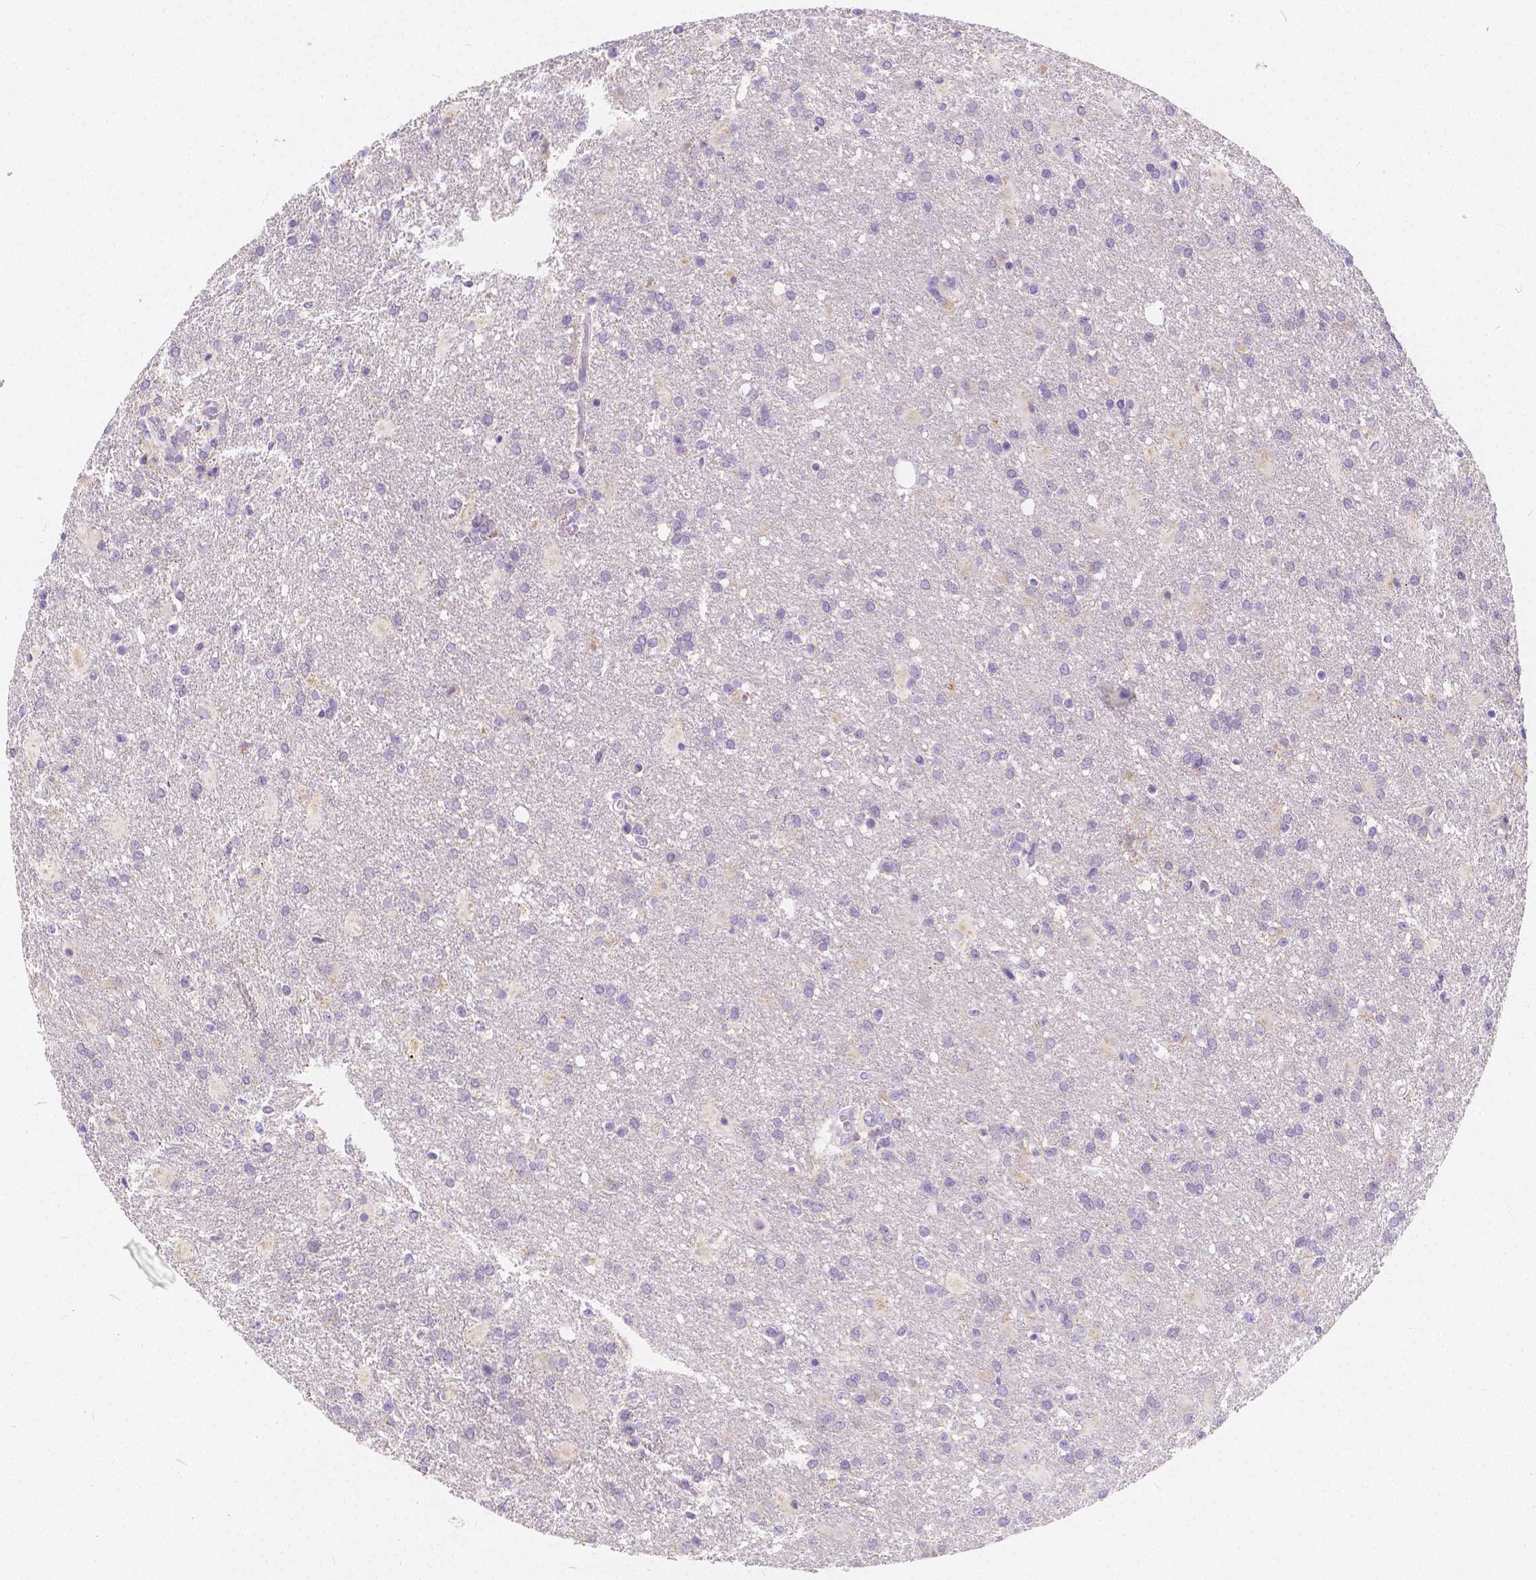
{"staining": {"intensity": "negative", "quantity": "none", "location": "none"}, "tissue": "glioma", "cell_type": "Tumor cells", "image_type": "cancer", "snomed": [{"axis": "morphology", "description": "Glioma, malignant, High grade"}, {"axis": "topography", "description": "Brain"}], "caption": "Human glioma stained for a protein using immunohistochemistry shows no expression in tumor cells.", "gene": "RNF186", "patient": {"sex": "male", "age": 68}}